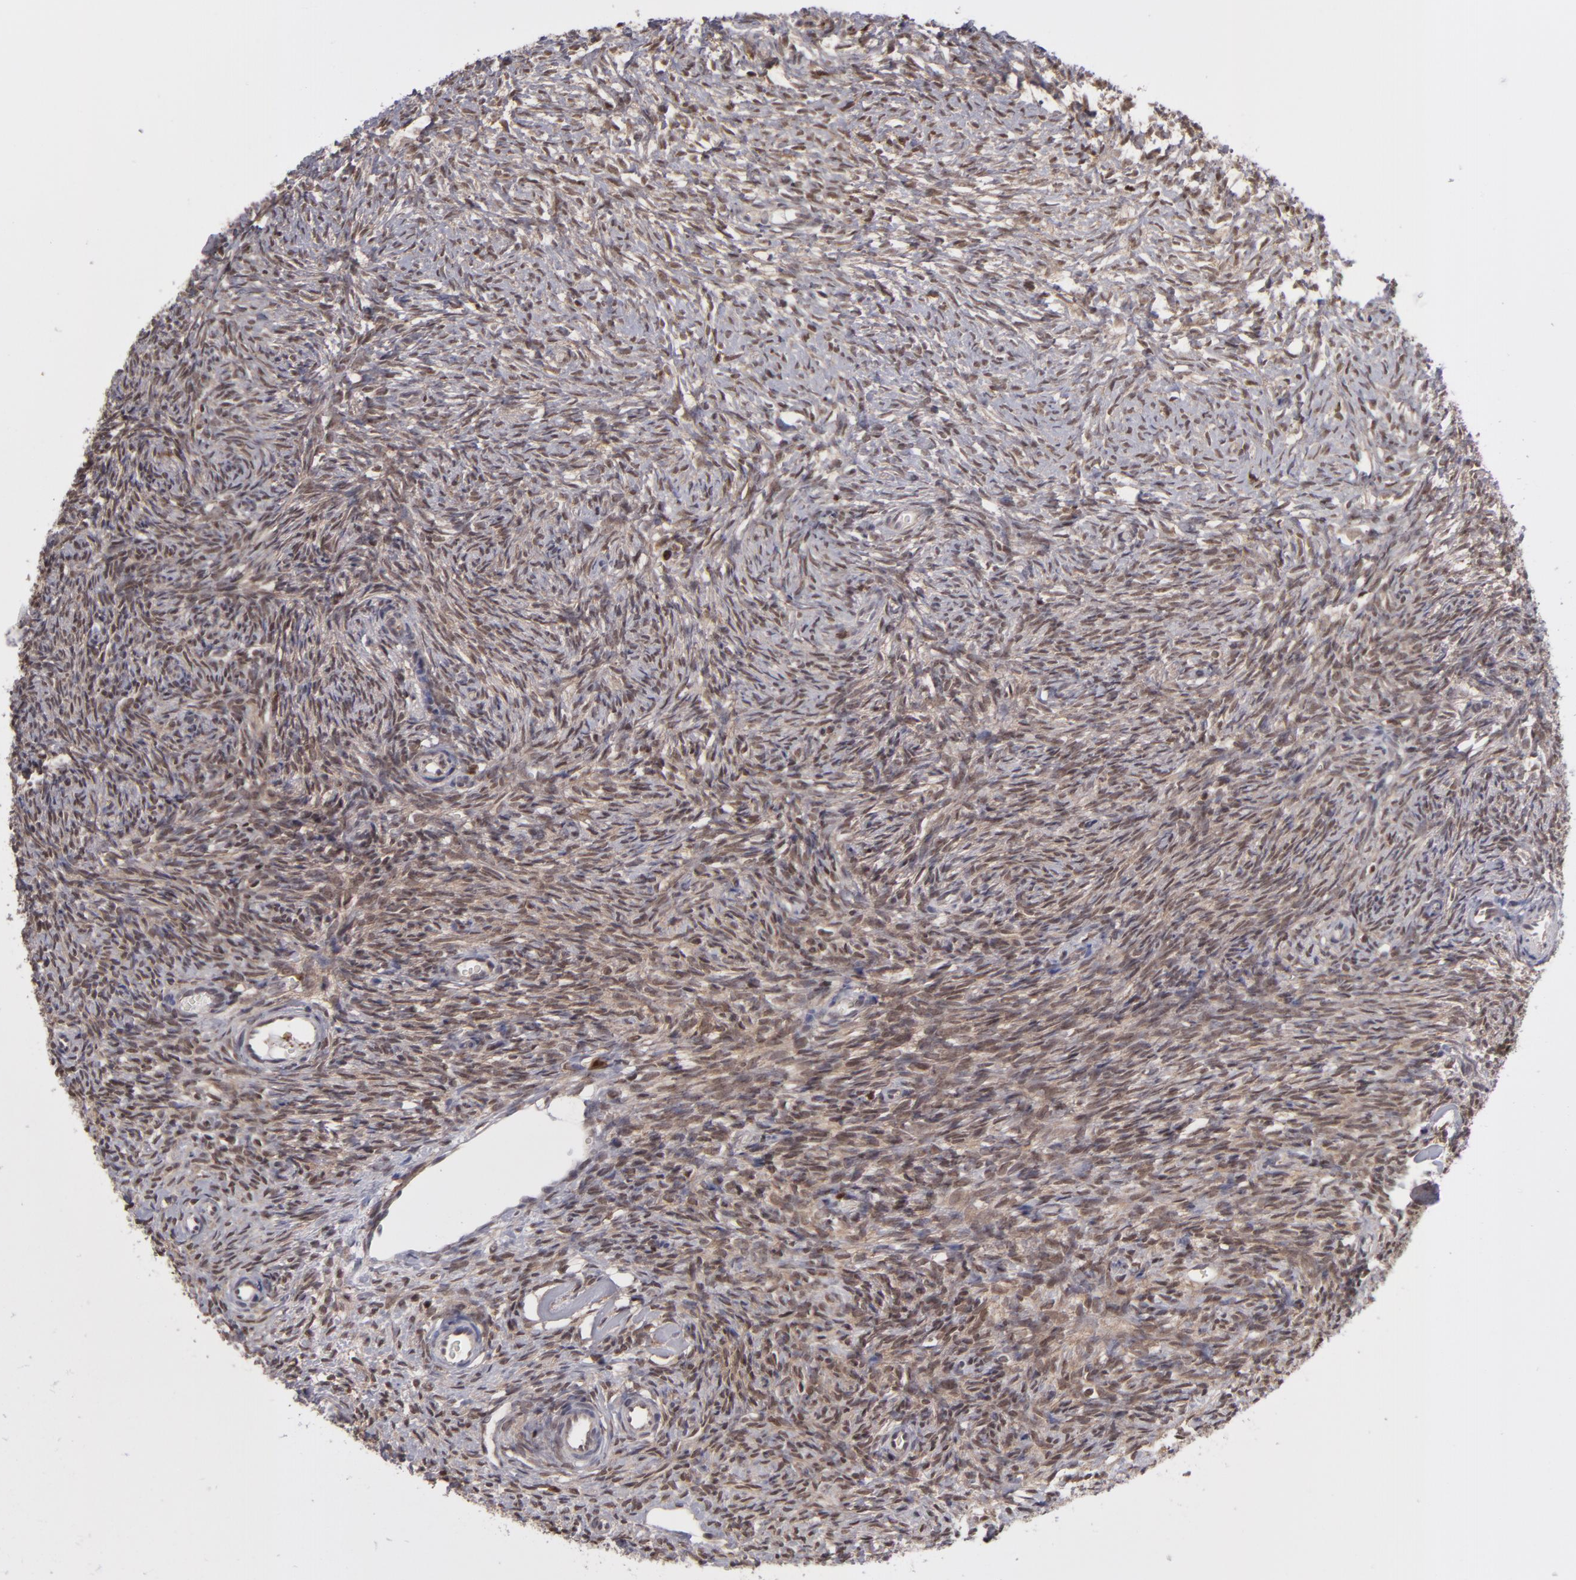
{"staining": {"intensity": "moderate", "quantity": "25%-75%", "location": "cytoplasmic/membranous,nuclear"}, "tissue": "ovary", "cell_type": "Ovarian stroma cells", "image_type": "normal", "snomed": [{"axis": "morphology", "description": "Normal tissue, NOS"}, {"axis": "topography", "description": "Ovary"}], "caption": "The micrograph demonstrates immunohistochemical staining of unremarkable ovary. There is moderate cytoplasmic/membranous,nuclear positivity is seen in about 25%-75% of ovarian stroma cells.", "gene": "GRB2", "patient": {"sex": "female", "age": 35}}